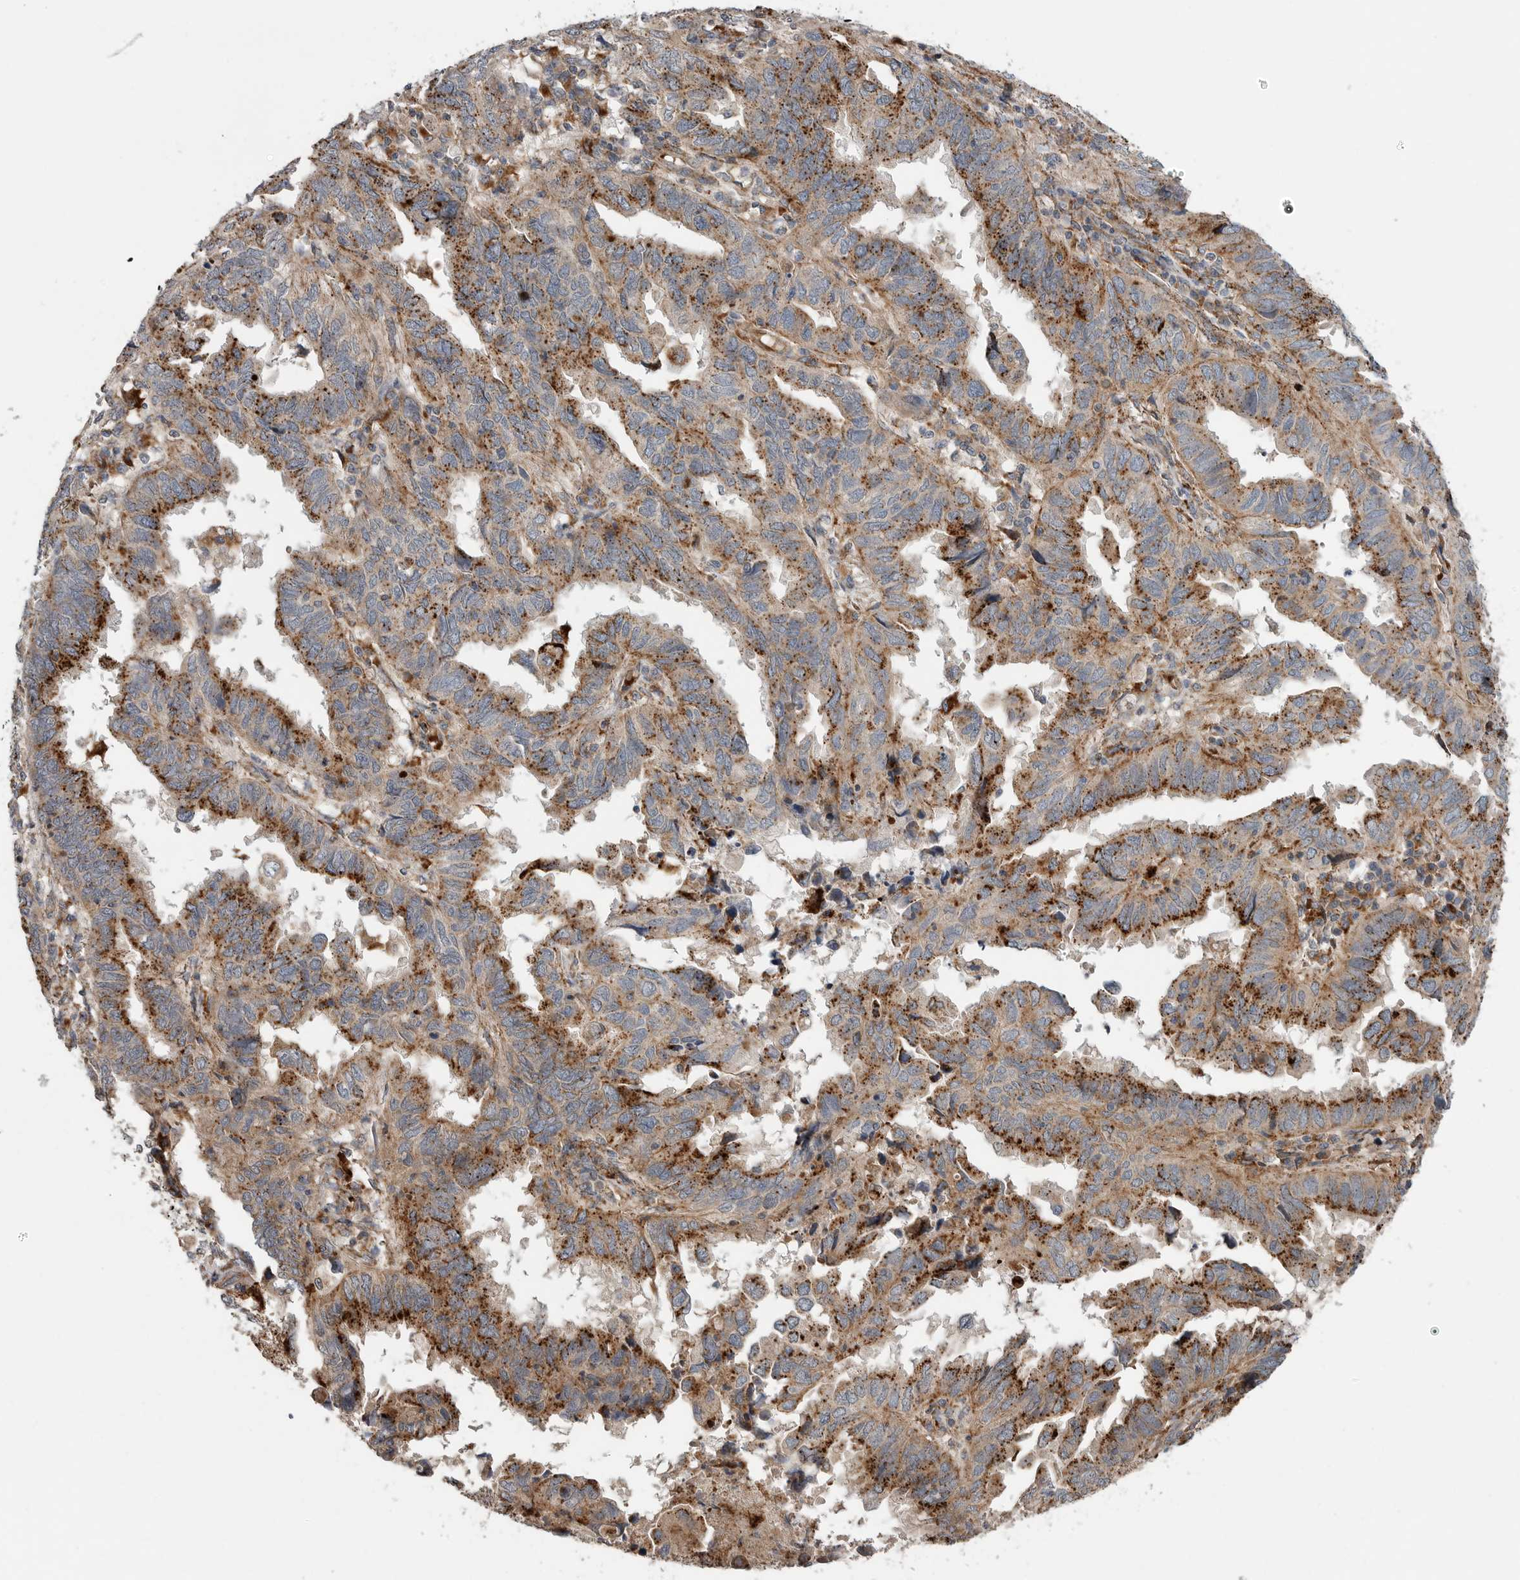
{"staining": {"intensity": "strong", "quantity": ">75%", "location": "cytoplasmic/membranous"}, "tissue": "endometrial cancer", "cell_type": "Tumor cells", "image_type": "cancer", "snomed": [{"axis": "morphology", "description": "Adenocarcinoma, NOS"}, {"axis": "topography", "description": "Uterus"}], "caption": "Tumor cells reveal strong cytoplasmic/membranous positivity in about >75% of cells in endometrial adenocarcinoma.", "gene": "GALNS", "patient": {"sex": "female", "age": 77}}